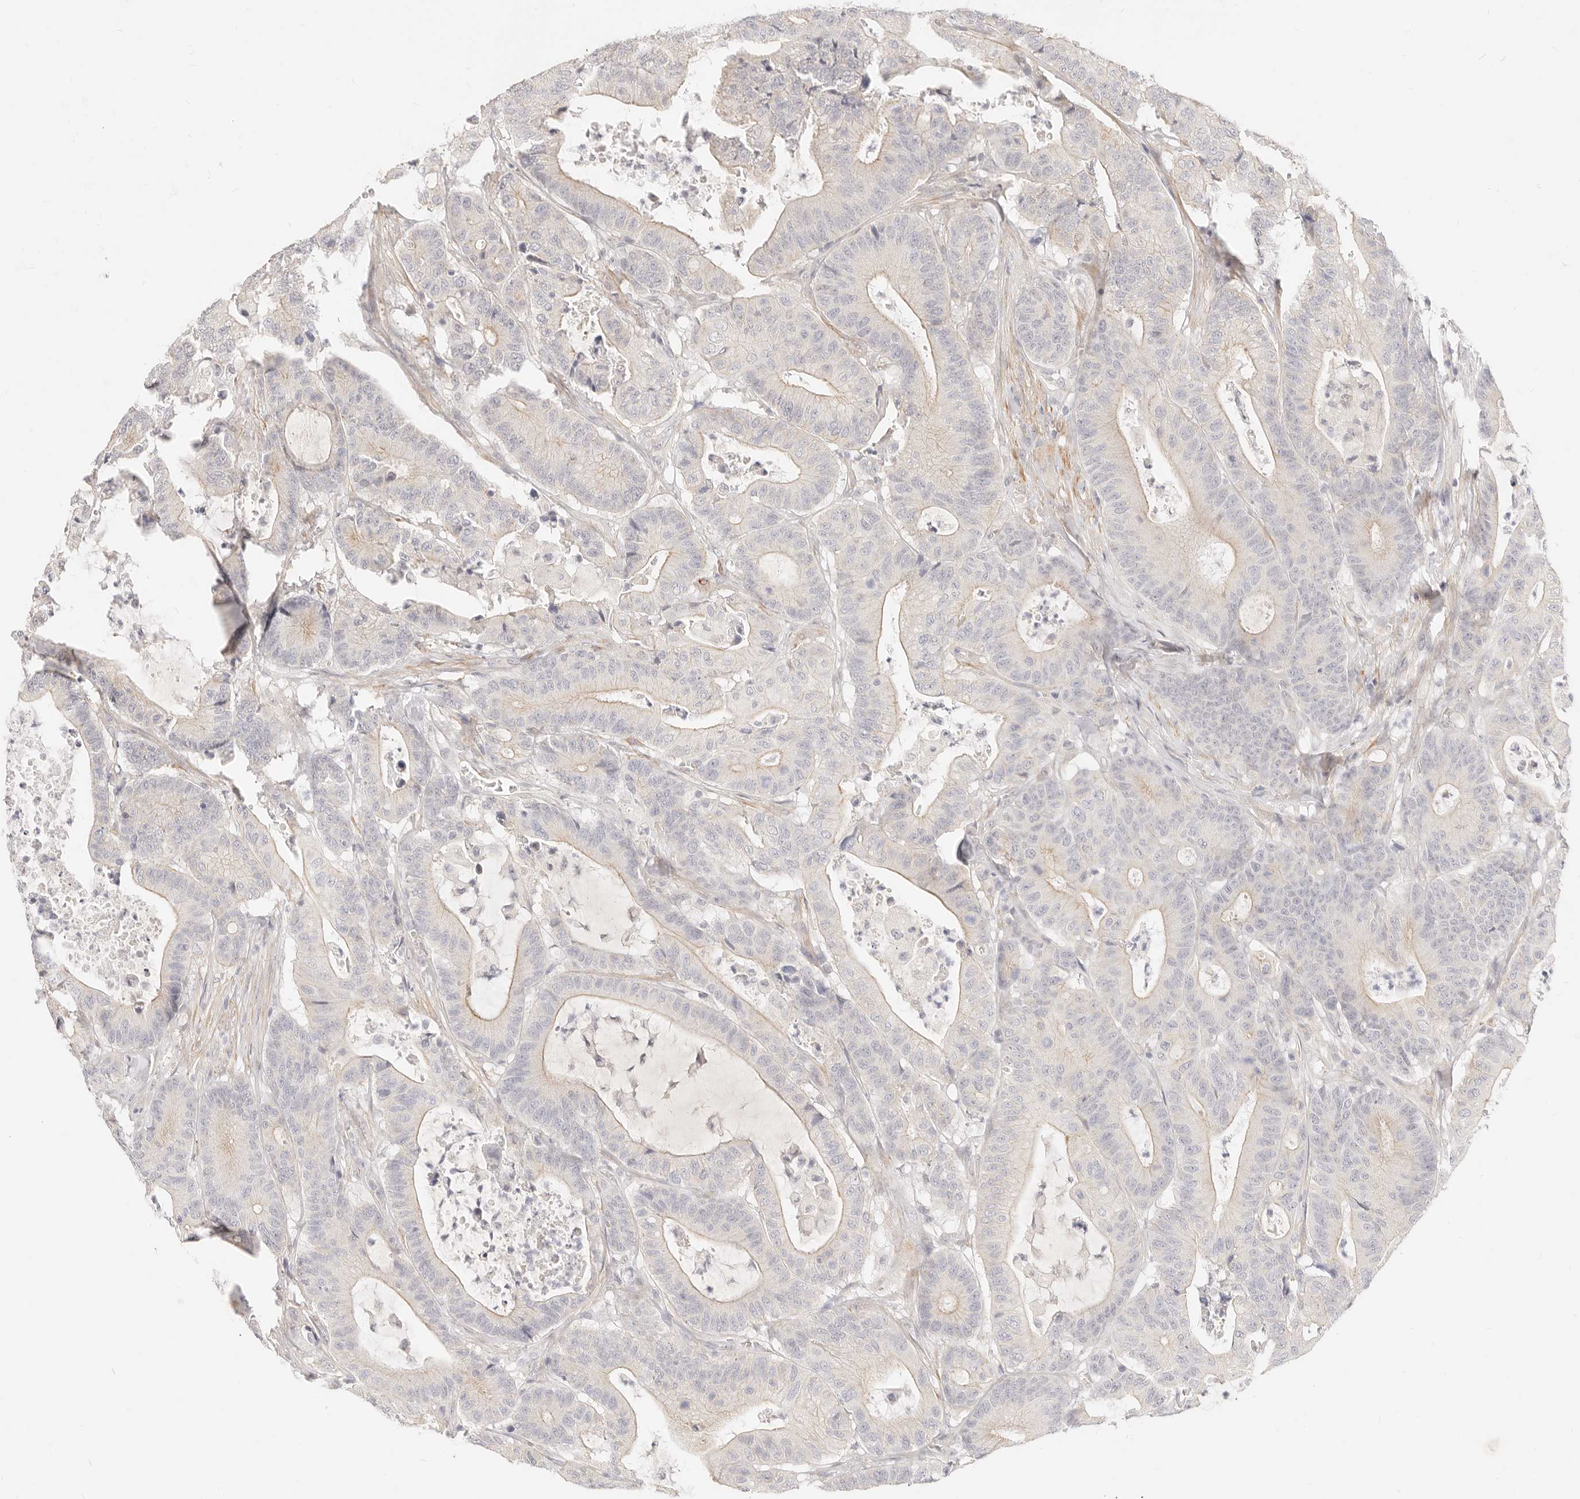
{"staining": {"intensity": "weak", "quantity": "<25%", "location": "cytoplasmic/membranous"}, "tissue": "colorectal cancer", "cell_type": "Tumor cells", "image_type": "cancer", "snomed": [{"axis": "morphology", "description": "Adenocarcinoma, NOS"}, {"axis": "topography", "description": "Colon"}], "caption": "Photomicrograph shows no protein staining in tumor cells of colorectal adenocarcinoma tissue.", "gene": "UBXN10", "patient": {"sex": "female", "age": 84}}